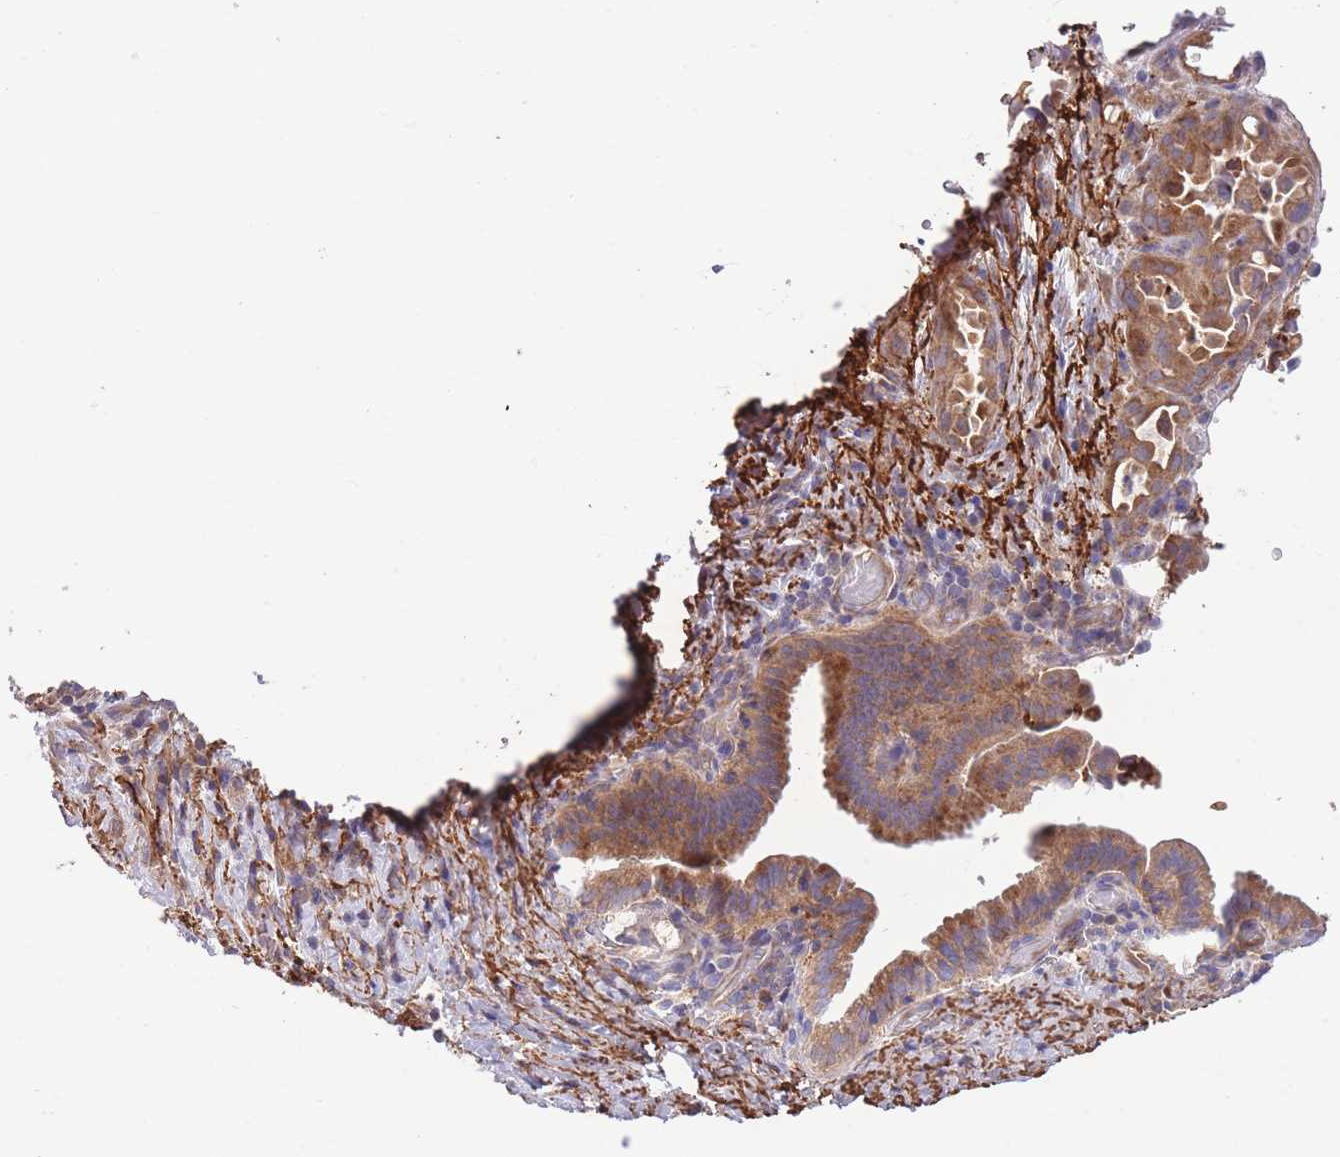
{"staining": {"intensity": "moderate", "quantity": ">75%", "location": "cytoplasmic/membranous"}, "tissue": "liver cancer", "cell_type": "Tumor cells", "image_type": "cancer", "snomed": [{"axis": "morphology", "description": "Cholangiocarcinoma"}, {"axis": "topography", "description": "Liver"}], "caption": "Protein staining reveals moderate cytoplasmic/membranous positivity in about >75% of tumor cells in cholangiocarcinoma (liver).", "gene": "ATP13A2", "patient": {"sex": "female", "age": 68}}